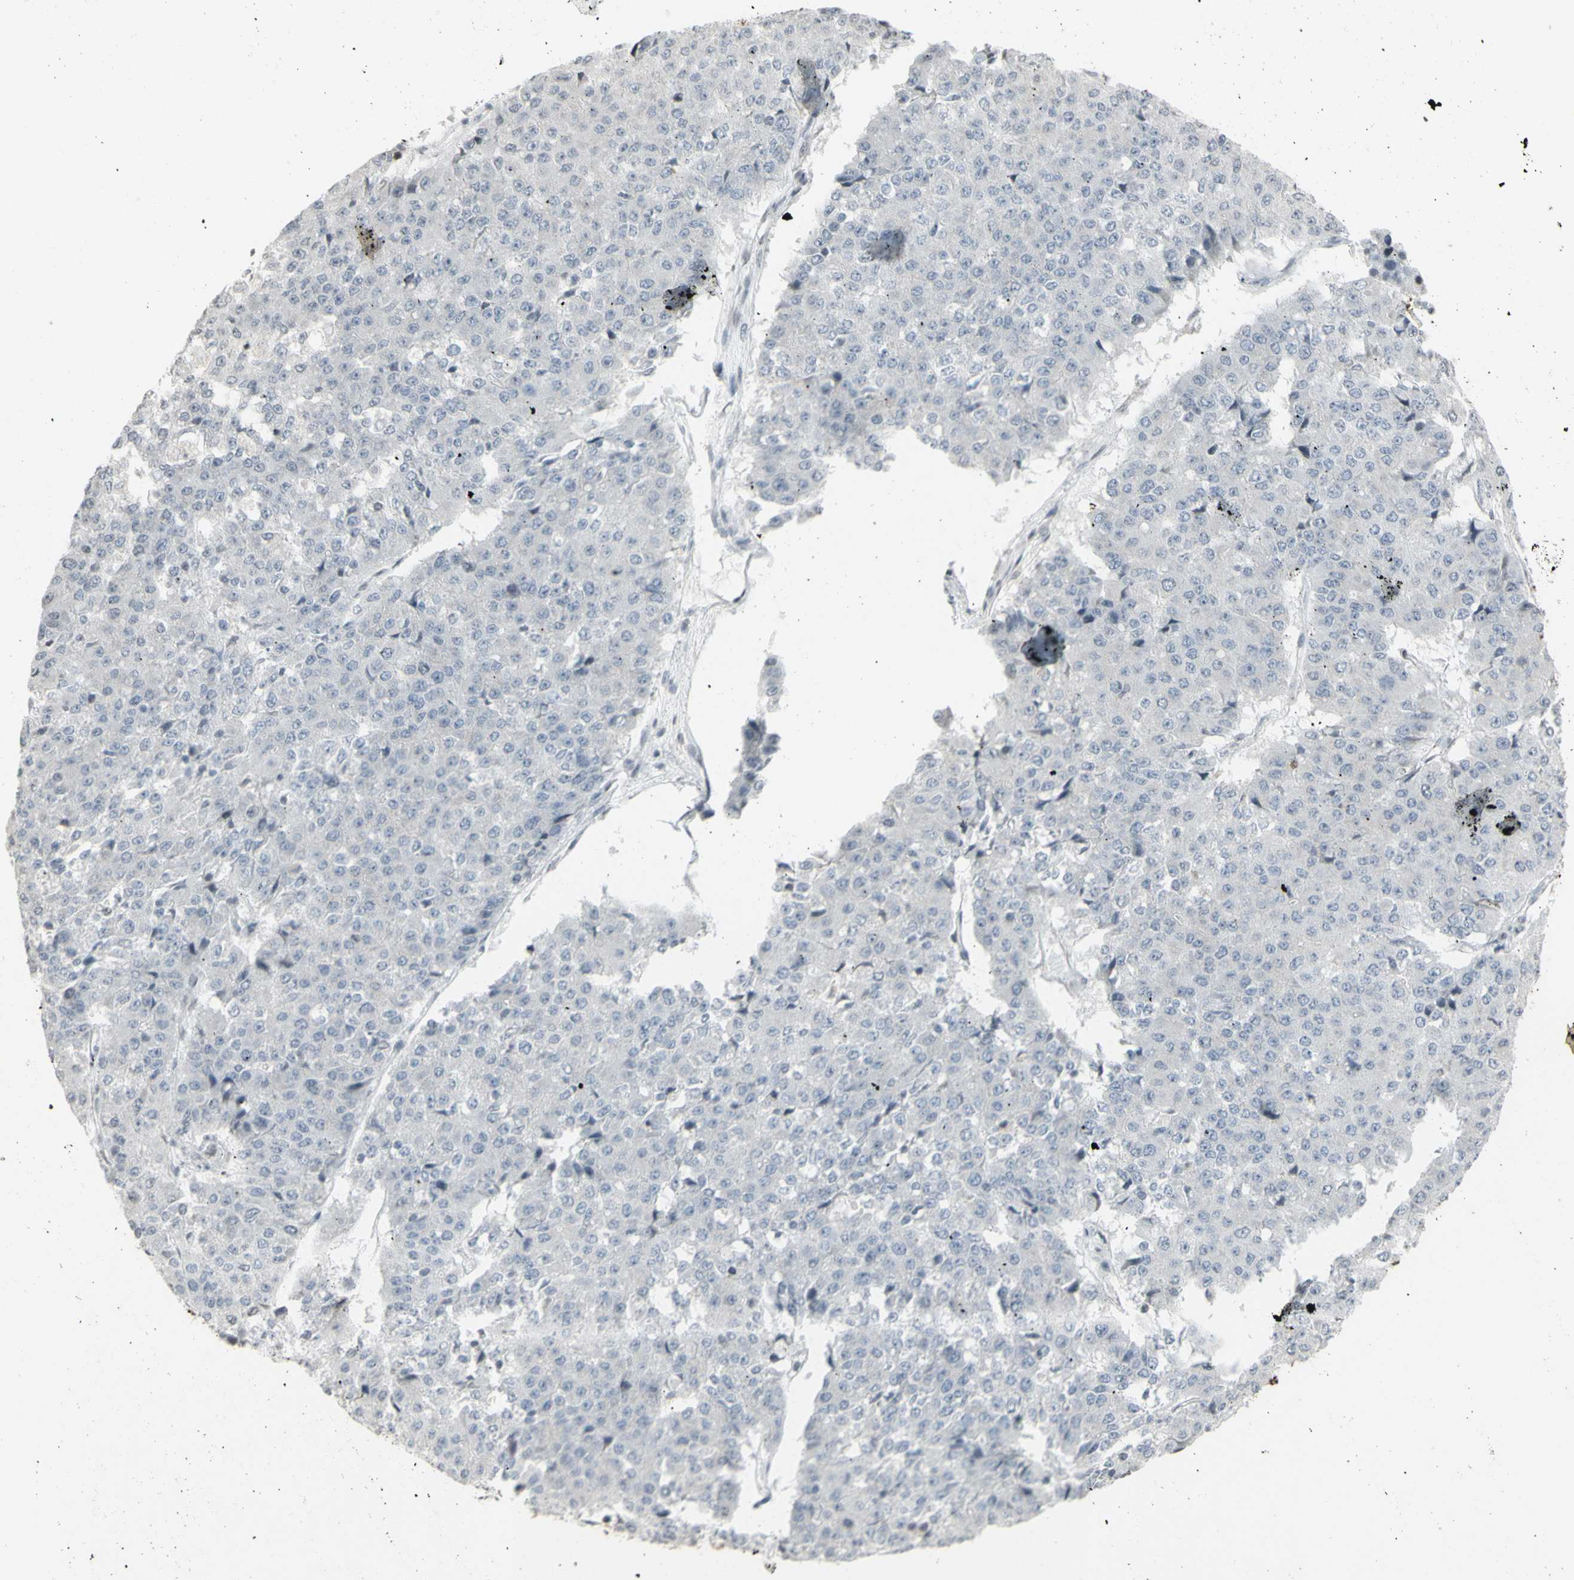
{"staining": {"intensity": "negative", "quantity": "none", "location": "none"}, "tissue": "pancreatic cancer", "cell_type": "Tumor cells", "image_type": "cancer", "snomed": [{"axis": "morphology", "description": "Adenocarcinoma, NOS"}, {"axis": "topography", "description": "Pancreas"}], "caption": "High power microscopy micrograph of an immunohistochemistry image of pancreatic cancer (adenocarcinoma), revealing no significant staining in tumor cells. (IHC, brightfield microscopy, high magnification).", "gene": "MUC5AC", "patient": {"sex": "male", "age": 50}}